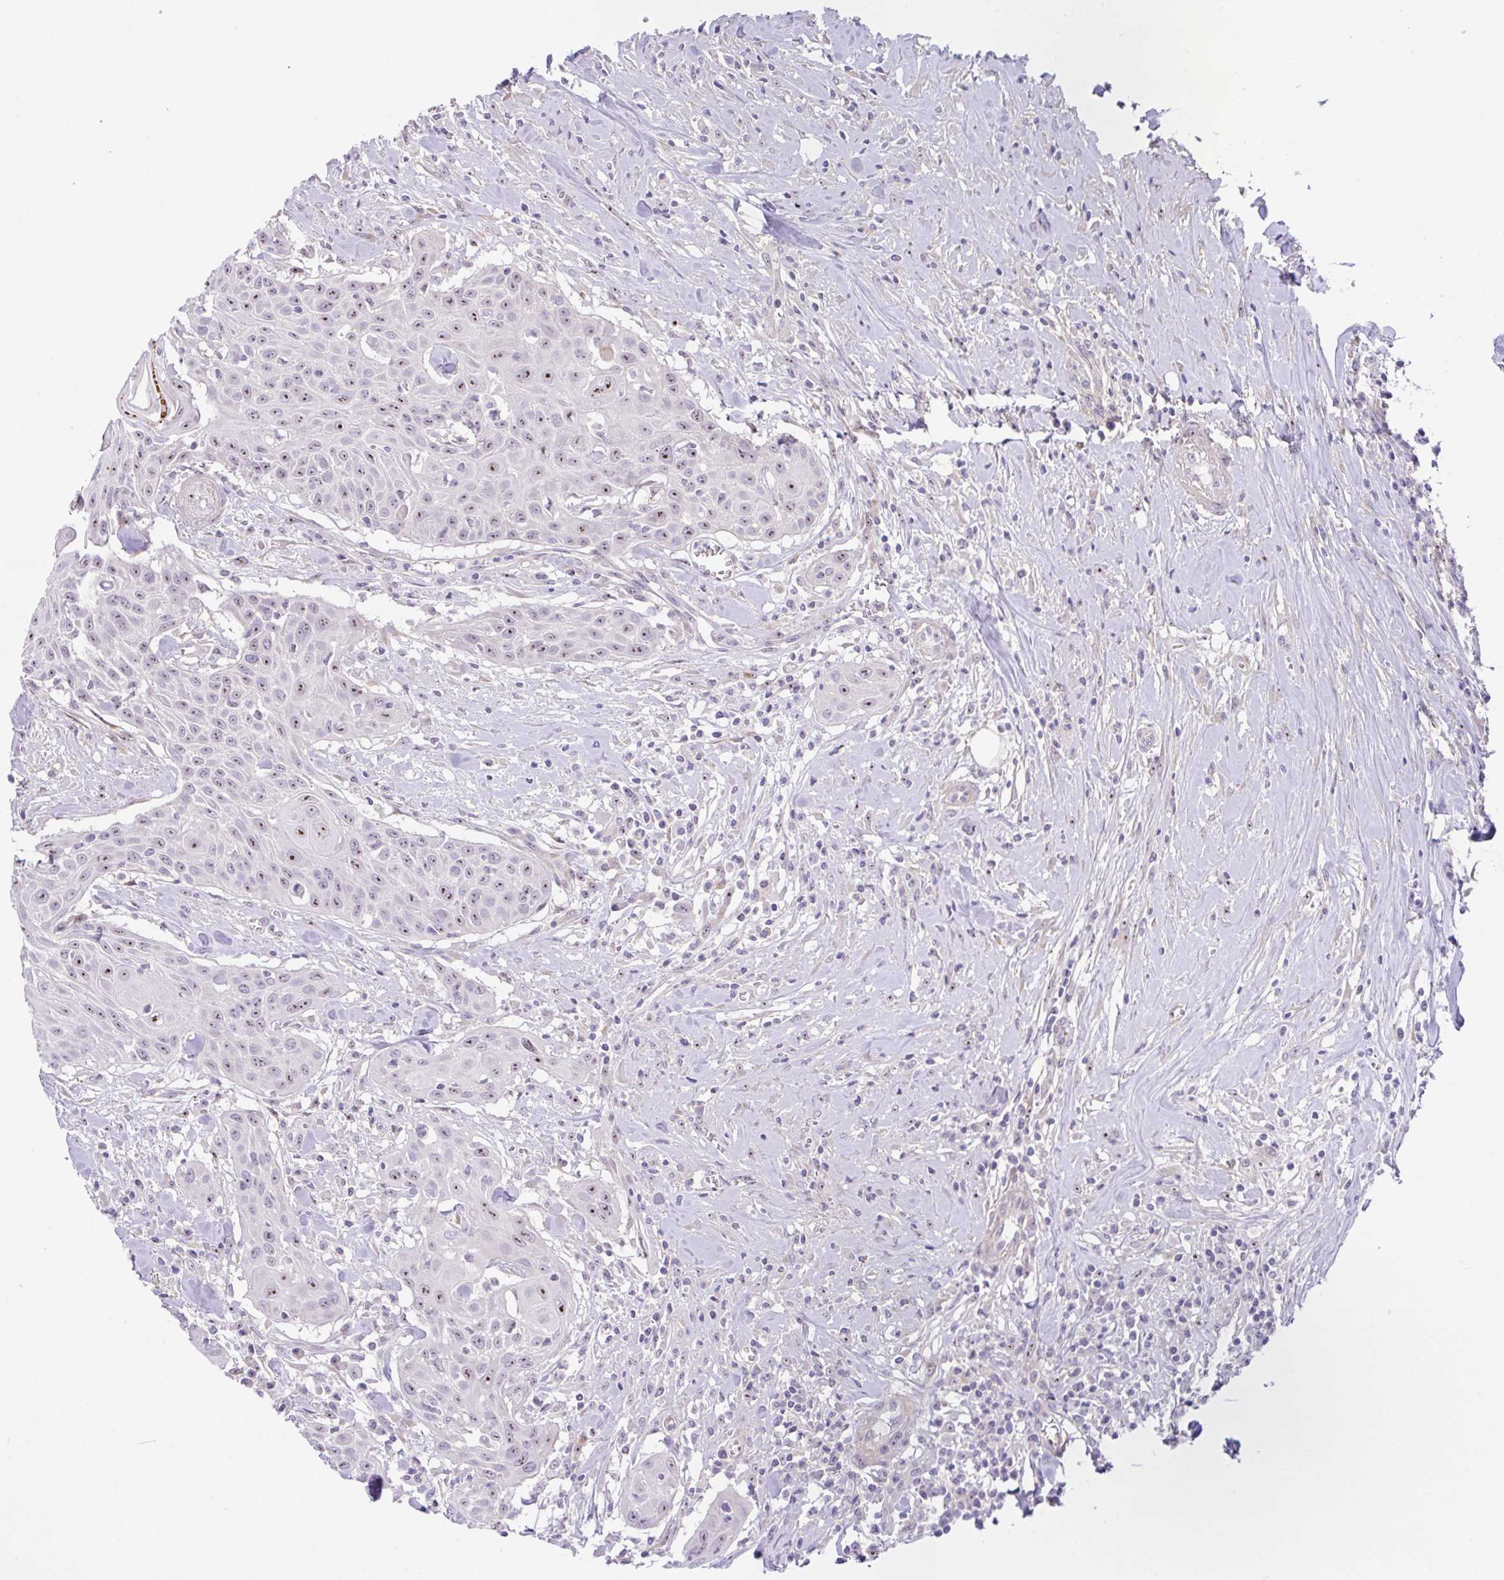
{"staining": {"intensity": "strong", "quantity": "25%-75%", "location": "nuclear"}, "tissue": "head and neck cancer", "cell_type": "Tumor cells", "image_type": "cancer", "snomed": [{"axis": "morphology", "description": "Squamous cell carcinoma, NOS"}, {"axis": "topography", "description": "Lymph node"}, {"axis": "topography", "description": "Salivary gland"}, {"axis": "topography", "description": "Head-Neck"}], "caption": "Head and neck squamous cell carcinoma stained with DAB (3,3'-diaminobenzidine) immunohistochemistry (IHC) demonstrates high levels of strong nuclear staining in approximately 25%-75% of tumor cells. The protein of interest is shown in brown color, while the nuclei are stained blue.", "gene": "MXRA8", "patient": {"sex": "female", "age": 74}}